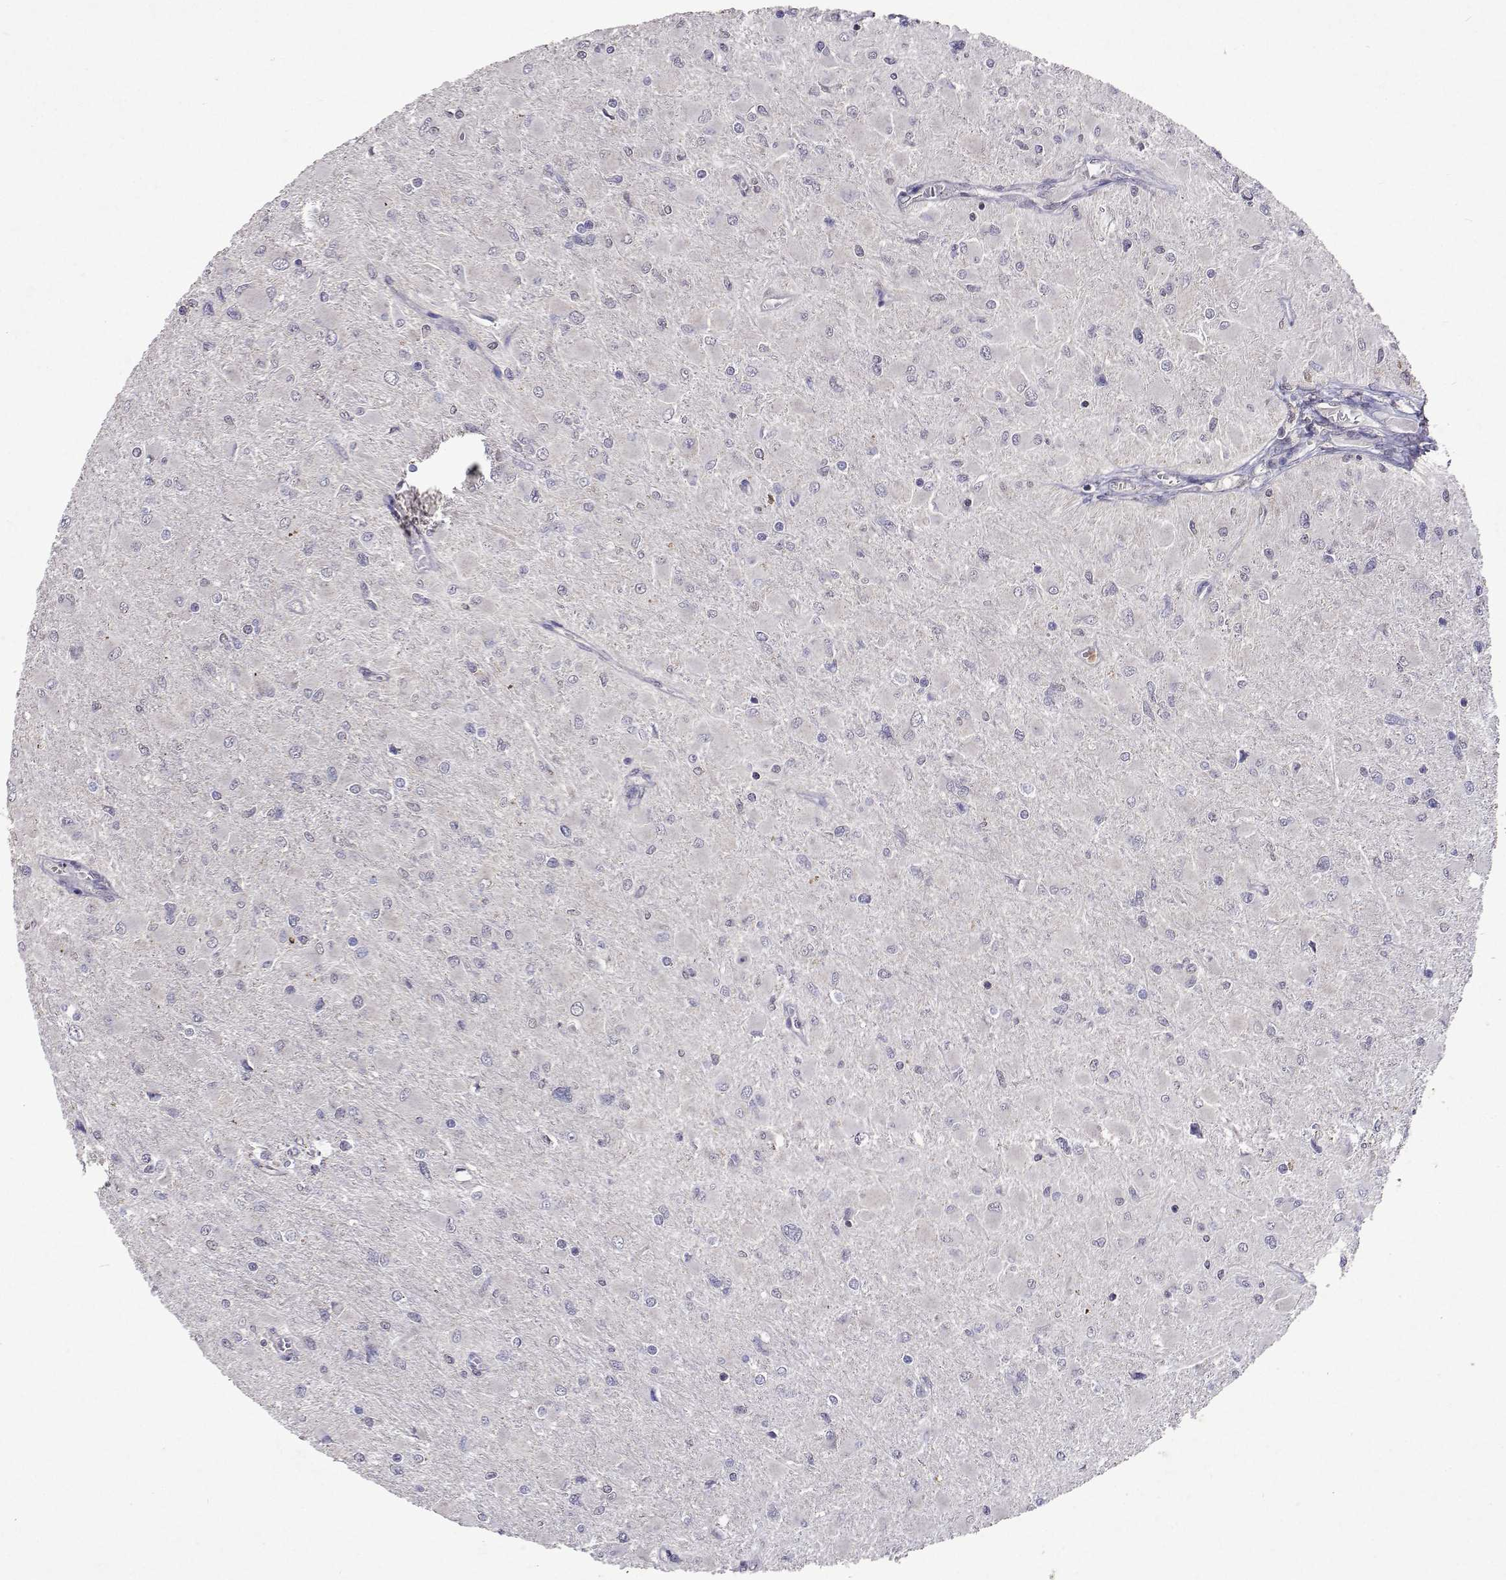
{"staining": {"intensity": "negative", "quantity": "none", "location": "none"}, "tissue": "glioma", "cell_type": "Tumor cells", "image_type": "cancer", "snomed": [{"axis": "morphology", "description": "Glioma, malignant, High grade"}, {"axis": "topography", "description": "Cerebral cortex"}], "caption": "High magnification brightfield microscopy of glioma stained with DAB (brown) and counterstained with hematoxylin (blue): tumor cells show no significant positivity.", "gene": "APAF1", "patient": {"sex": "female", "age": 36}}